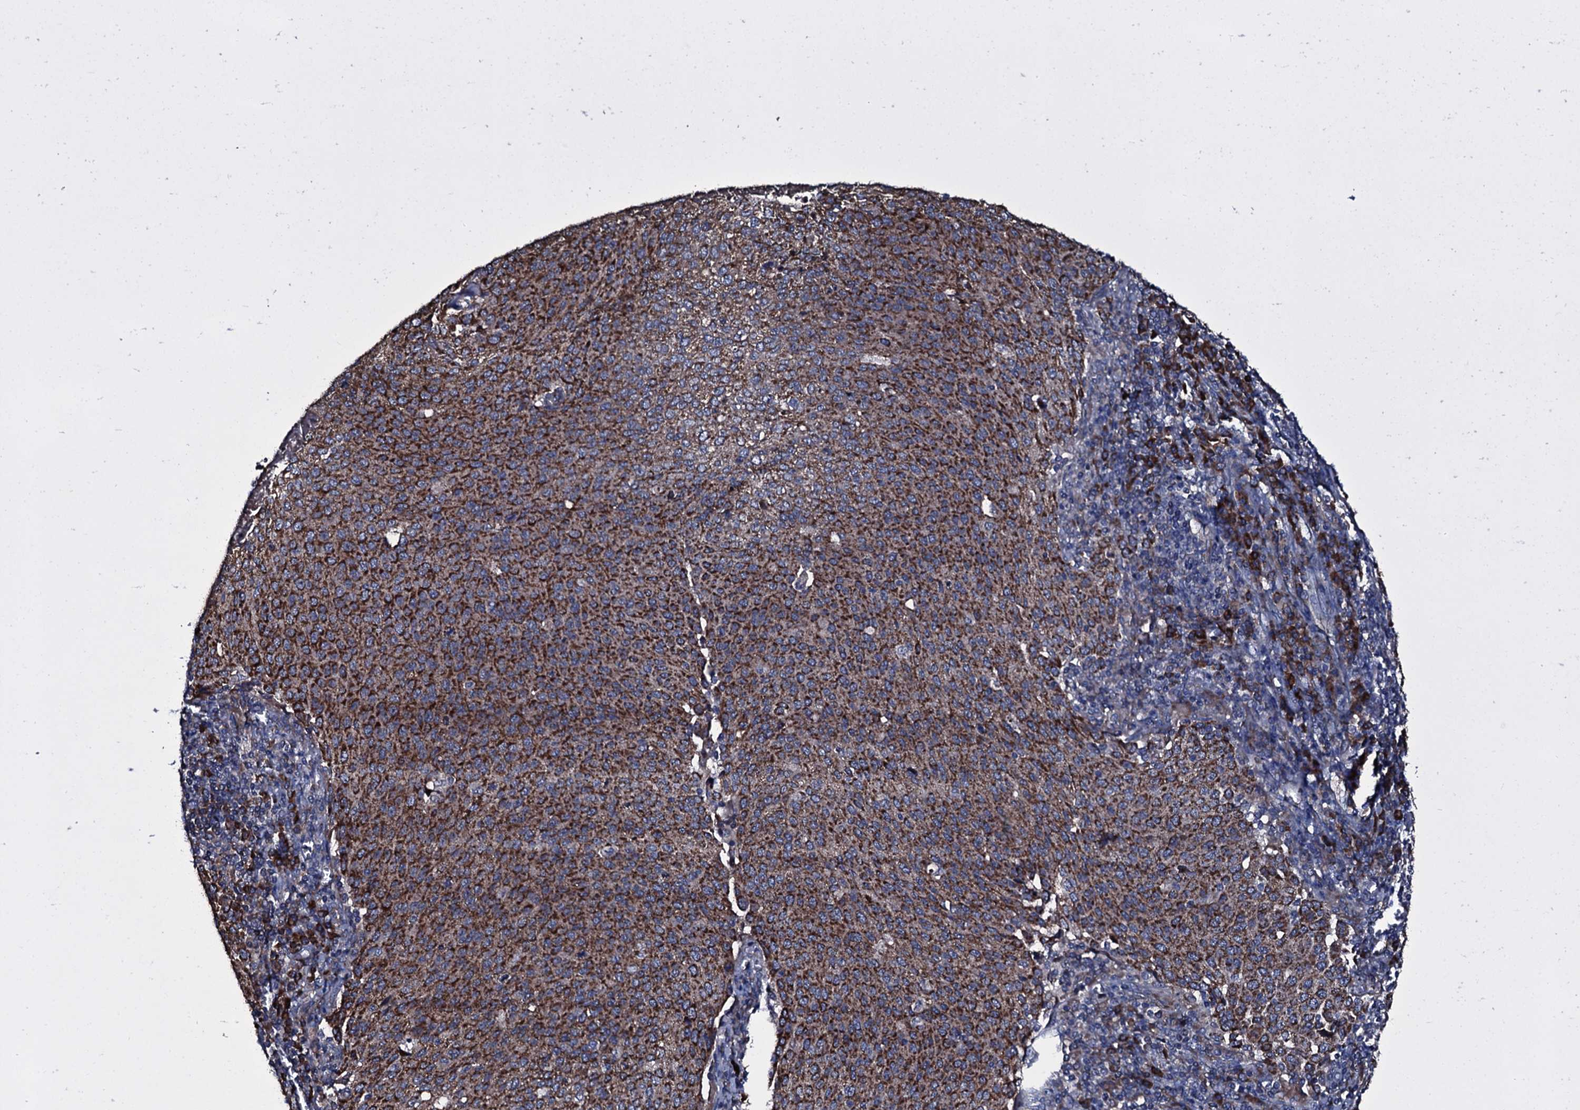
{"staining": {"intensity": "strong", "quantity": ">75%", "location": "cytoplasmic/membranous"}, "tissue": "cervical cancer", "cell_type": "Tumor cells", "image_type": "cancer", "snomed": [{"axis": "morphology", "description": "Squamous cell carcinoma, NOS"}, {"axis": "topography", "description": "Cervix"}], "caption": "A brown stain highlights strong cytoplasmic/membranous staining of a protein in cervical cancer (squamous cell carcinoma) tumor cells.", "gene": "ACSS3", "patient": {"sex": "female", "age": 46}}